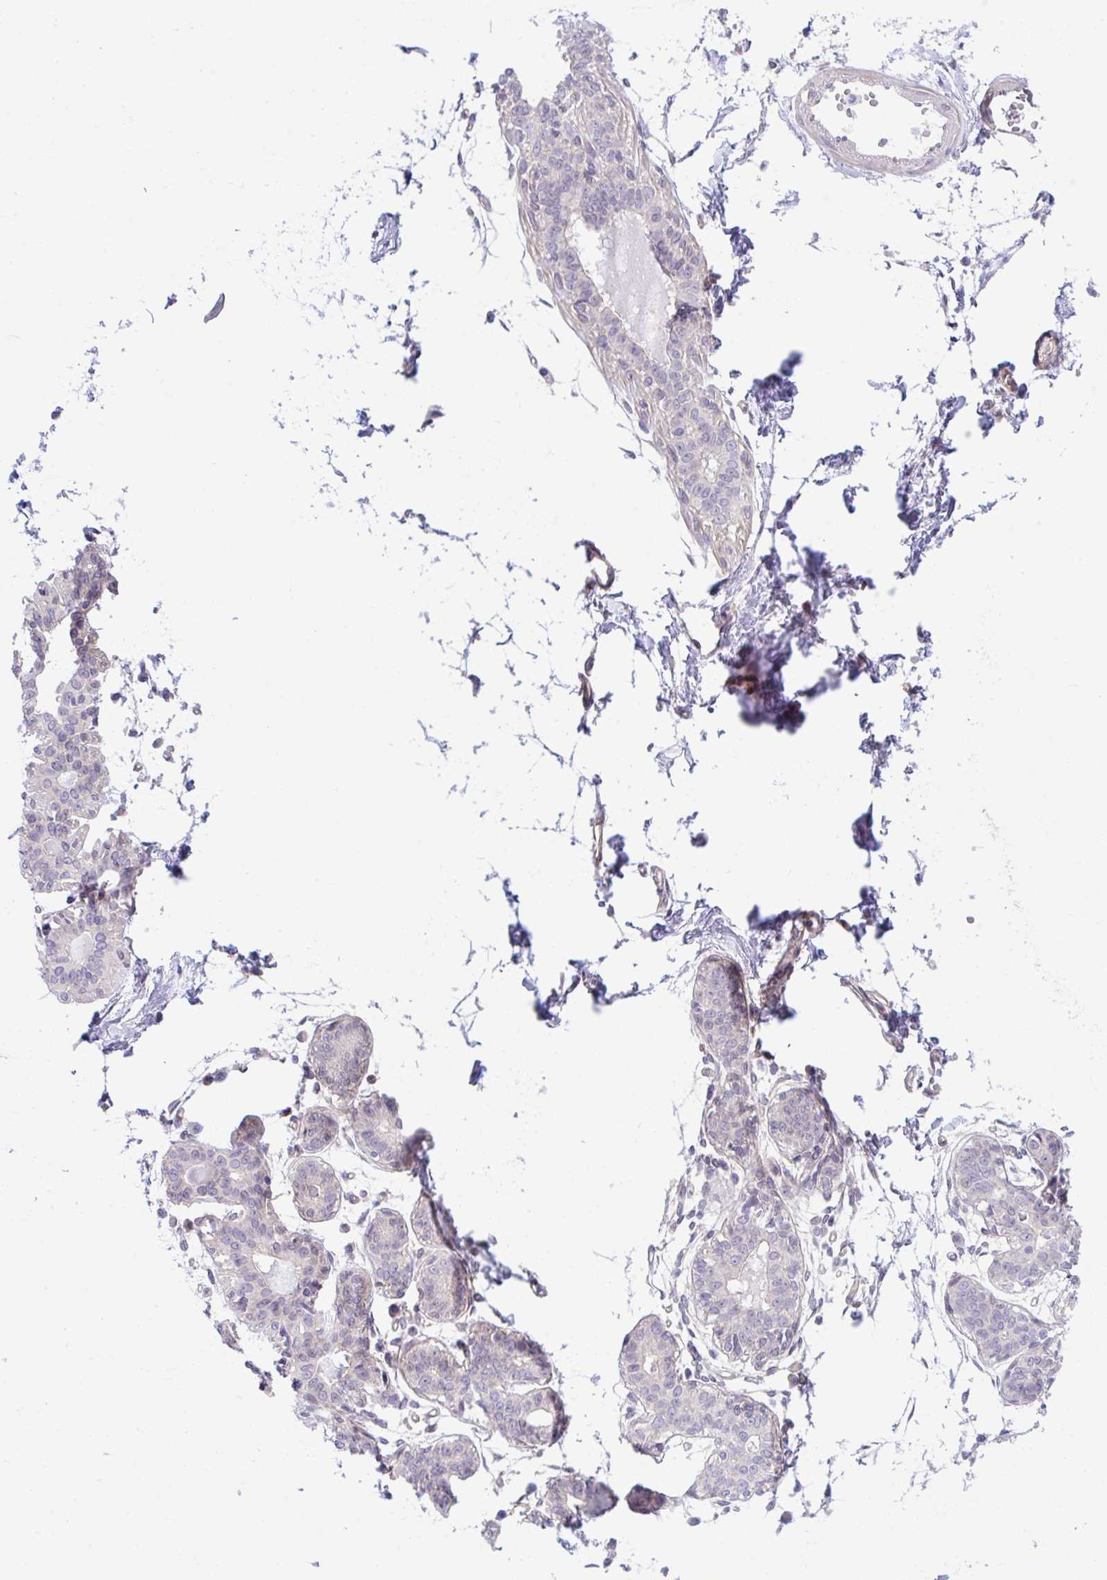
{"staining": {"intensity": "negative", "quantity": "none", "location": "none"}, "tissue": "breast", "cell_type": "Adipocytes", "image_type": "normal", "snomed": [{"axis": "morphology", "description": "Normal tissue, NOS"}, {"axis": "topography", "description": "Breast"}], "caption": "Immunohistochemistry of unremarkable human breast reveals no staining in adipocytes.", "gene": "ZBED3", "patient": {"sex": "female", "age": 45}}